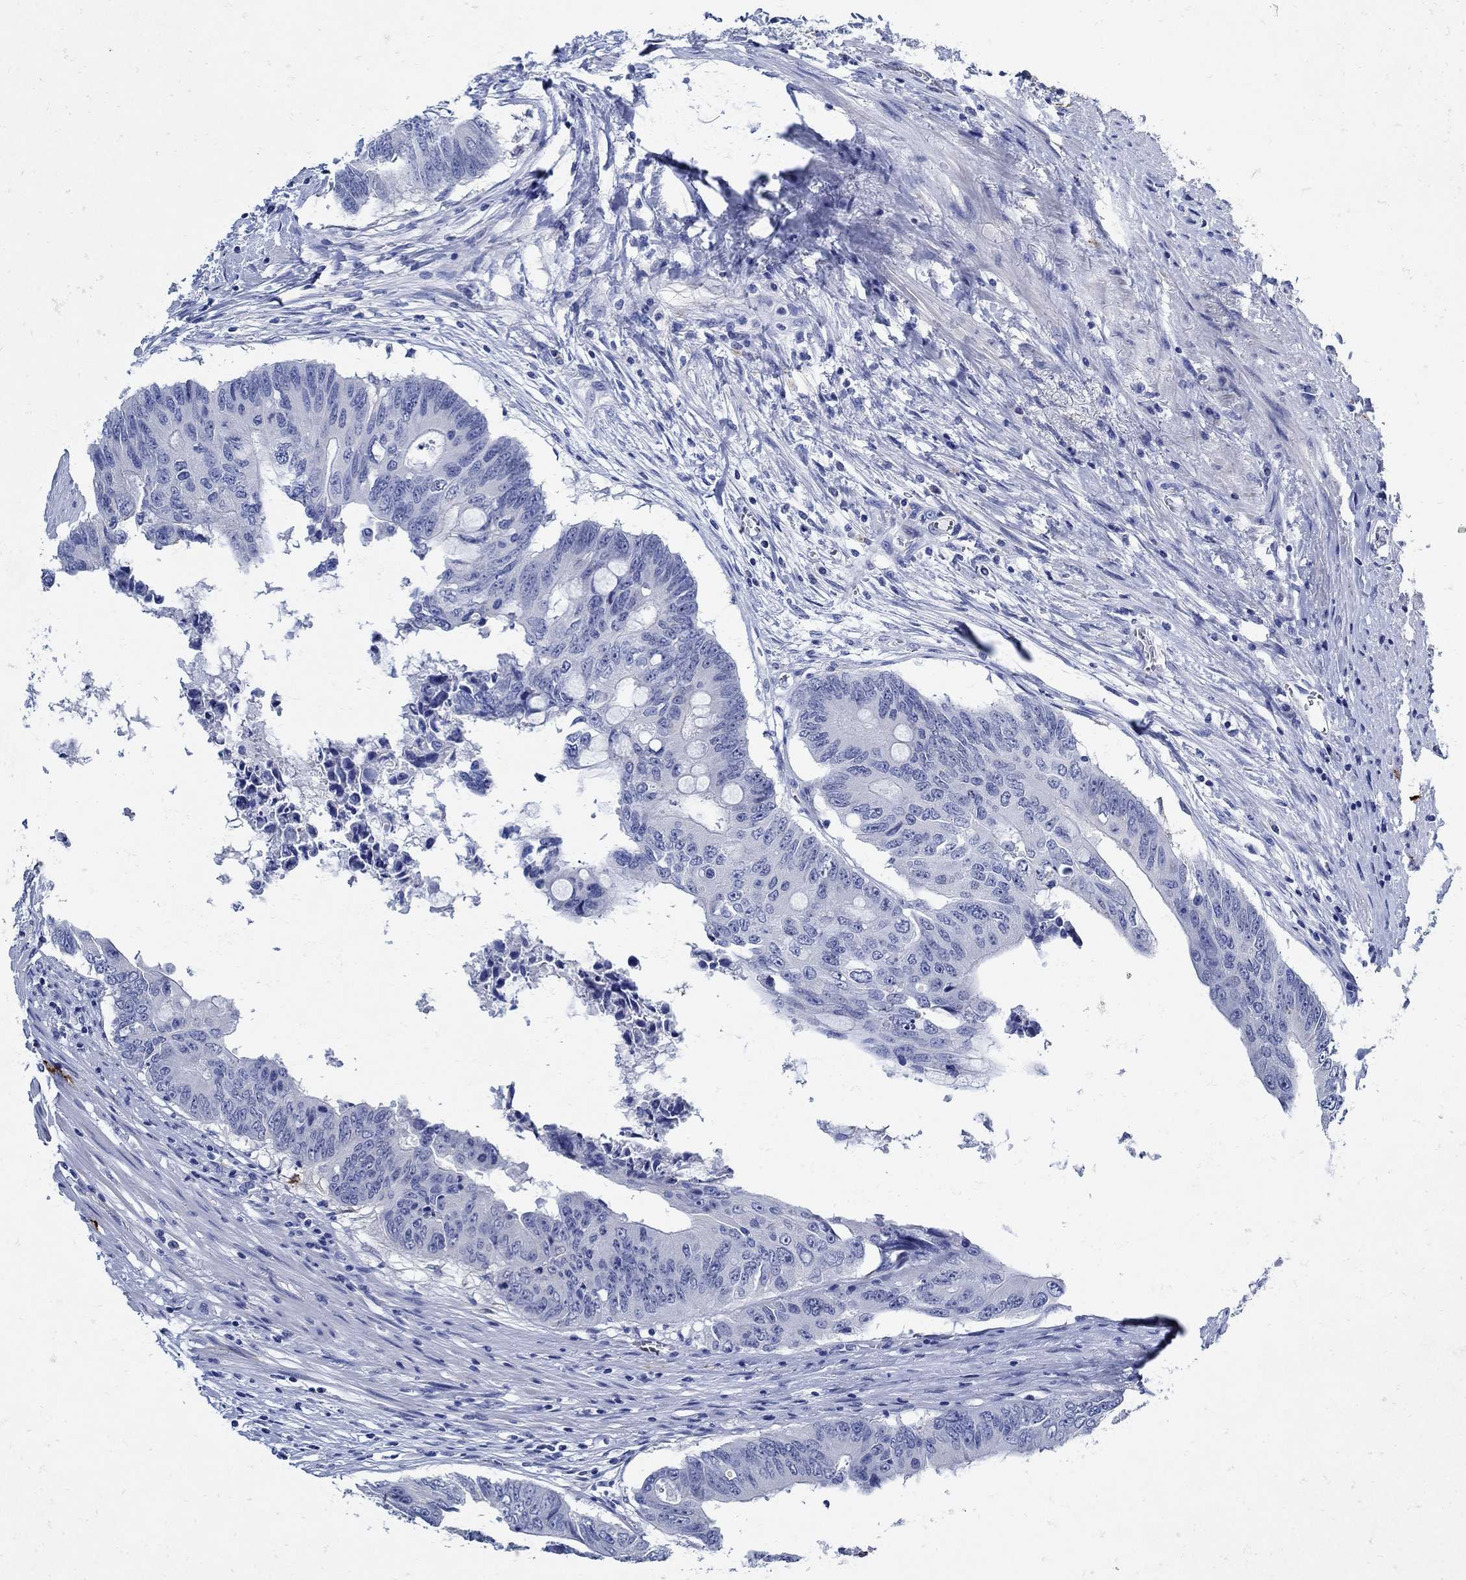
{"staining": {"intensity": "negative", "quantity": "none", "location": "none"}, "tissue": "colorectal cancer", "cell_type": "Tumor cells", "image_type": "cancer", "snomed": [{"axis": "morphology", "description": "Adenocarcinoma, NOS"}, {"axis": "topography", "description": "Rectum"}], "caption": "The micrograph exhibits no staining of tumor cells in adenocarcinoma (colorectal).", "gene": "NOS1", "patient": {"sex": "male", "age": 59}}